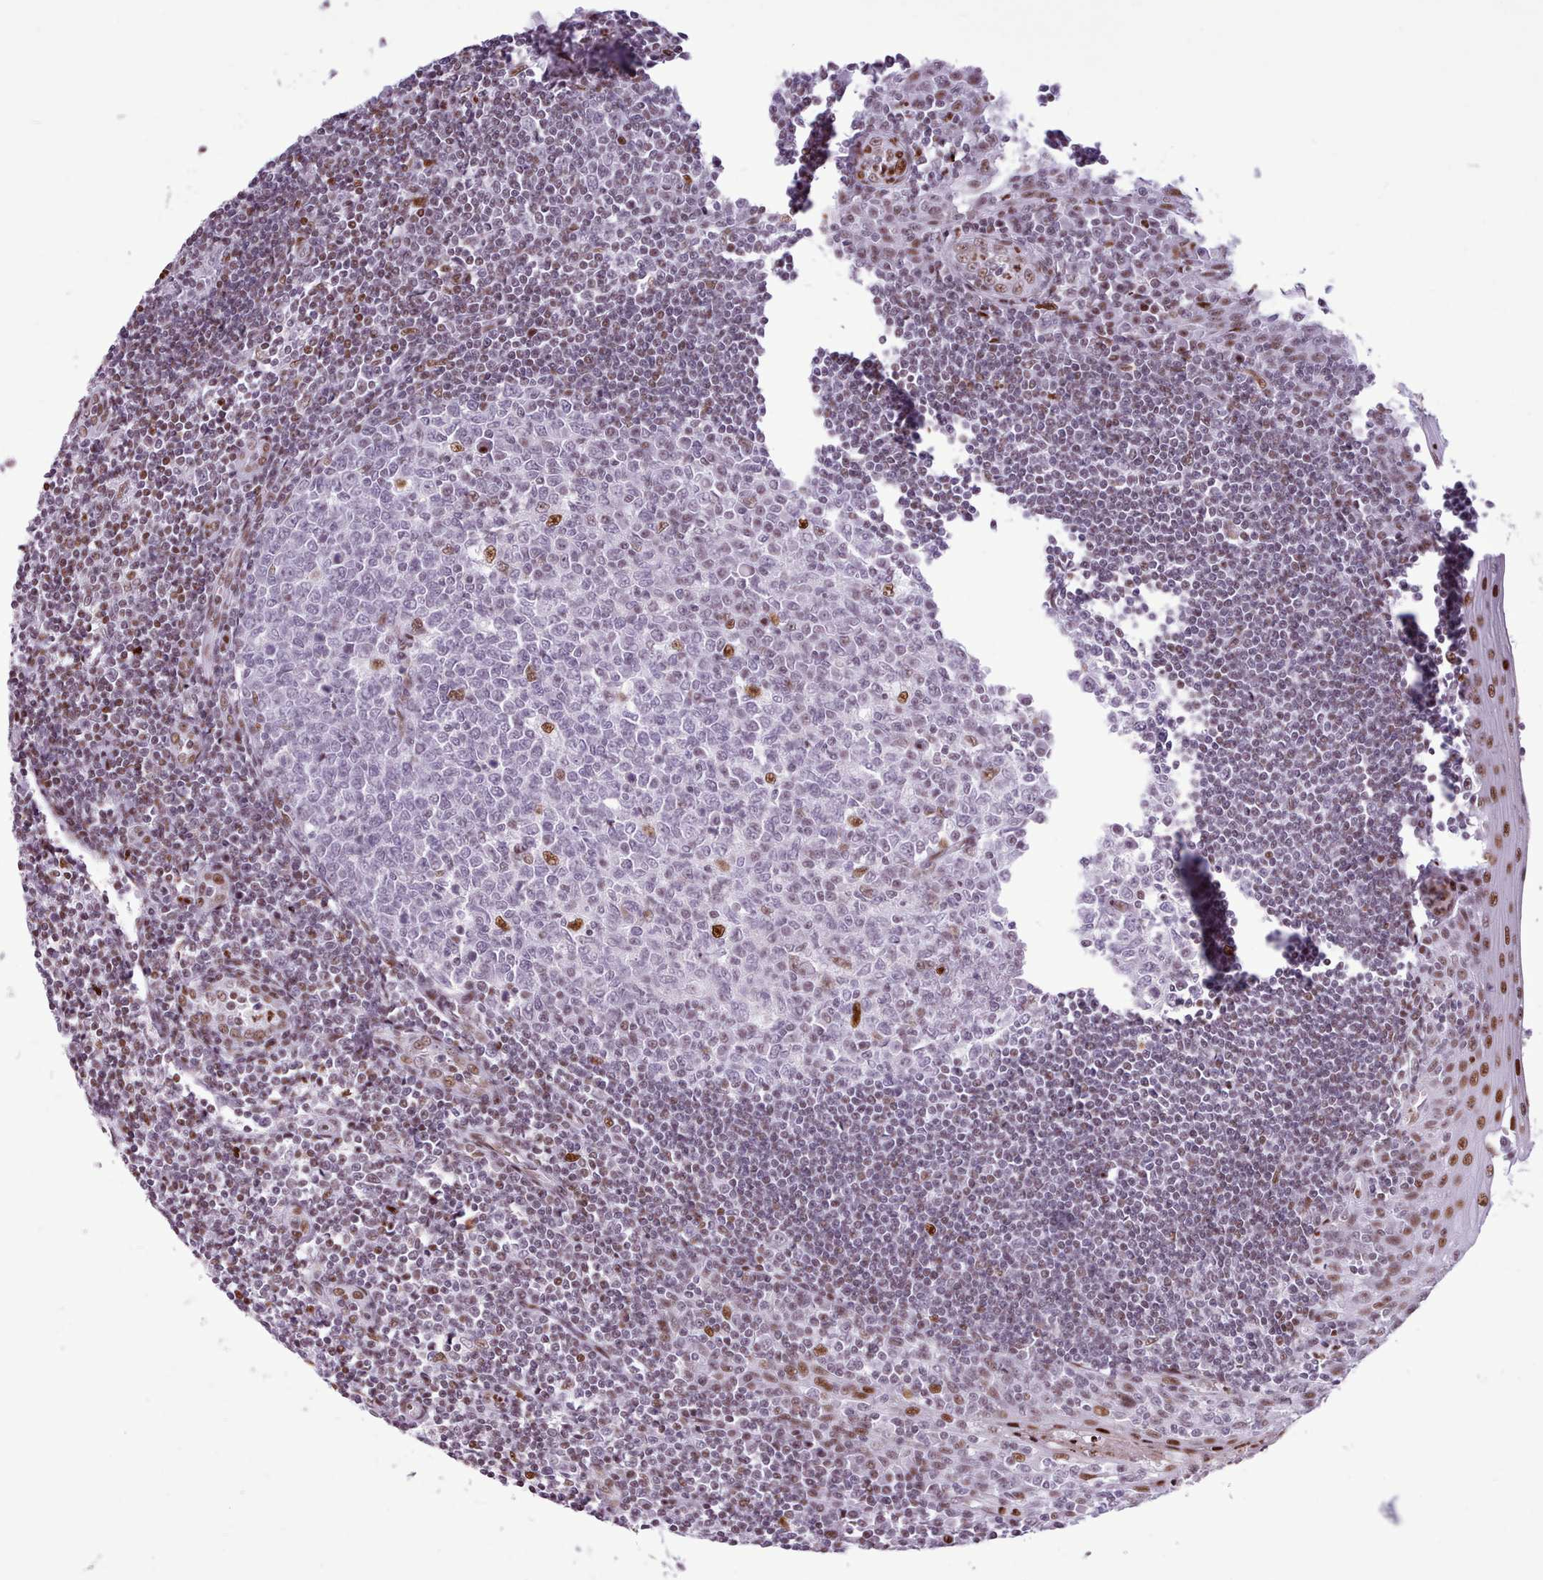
{"staining": {"intensity": "moderate", "quantity": "<25%", "location": "nuclear"}, "tissue": "tonsil", "cell_type": "Germinal center cells", "image_type": "normal", "snomed": [{"axis": "morphology", "description": "Normal tissue, NOS"}, {"axis": "topography", "description": "Tonsil"}], "caption": "Immunohistochemistry (IHC) (DAB (3,3'-diaminobenzidine)) staining of normal tonsil displays moderate nuclear protein expression in about <25% of germinal center cells. Using DAB (brown) and hematoxylin (blue) stains, captured at high magnification using brightfield microscopy.", "gene": "SRSF4", "patient": {"sex": "male", "age": 27}}